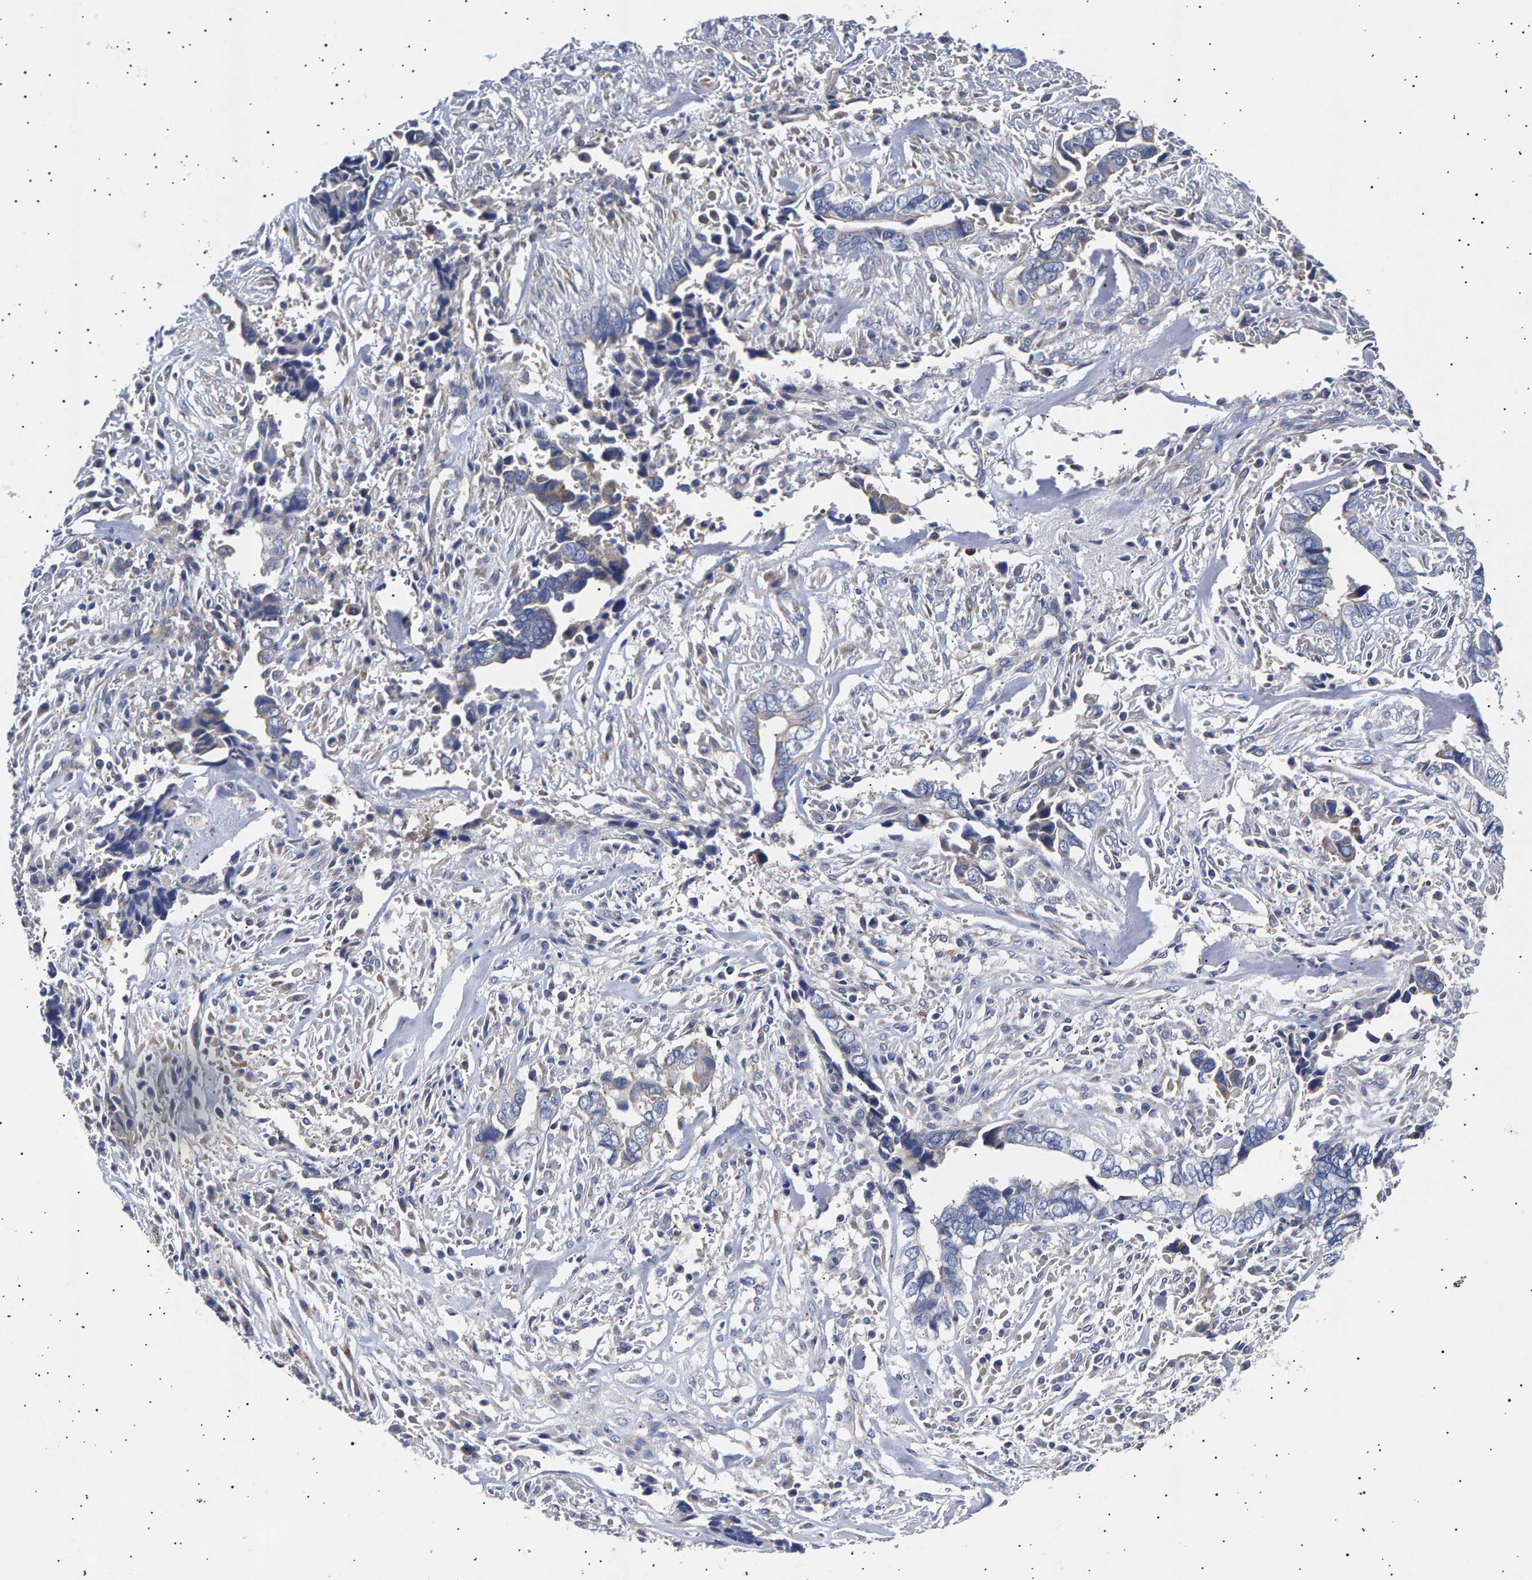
{"staining": {"intensity": "weak", "quantity": "<25%", "location": "cytoplasmic/membranous"}, "tissue": "liver cancer", "cell_type": "Tumor cells", "image_type": "cancer", "snomed": [{"axis": "morphology", "description": "Cholangiocarcinoma"}, {"axis": "topography", "description": "Liver"}], "caption": "IHC of liver cholangiocarcinoma reveals no expression in tumor cells. Brightfield microscopy of immunohistochemistry (IHC) stained with DAB (3,3'-diaminobenzidine) (brown) and hematoxylin (blue), captured at high magnification.", "gene": "ANKRD40", "patient": {"sex": "female", "age": 79}}